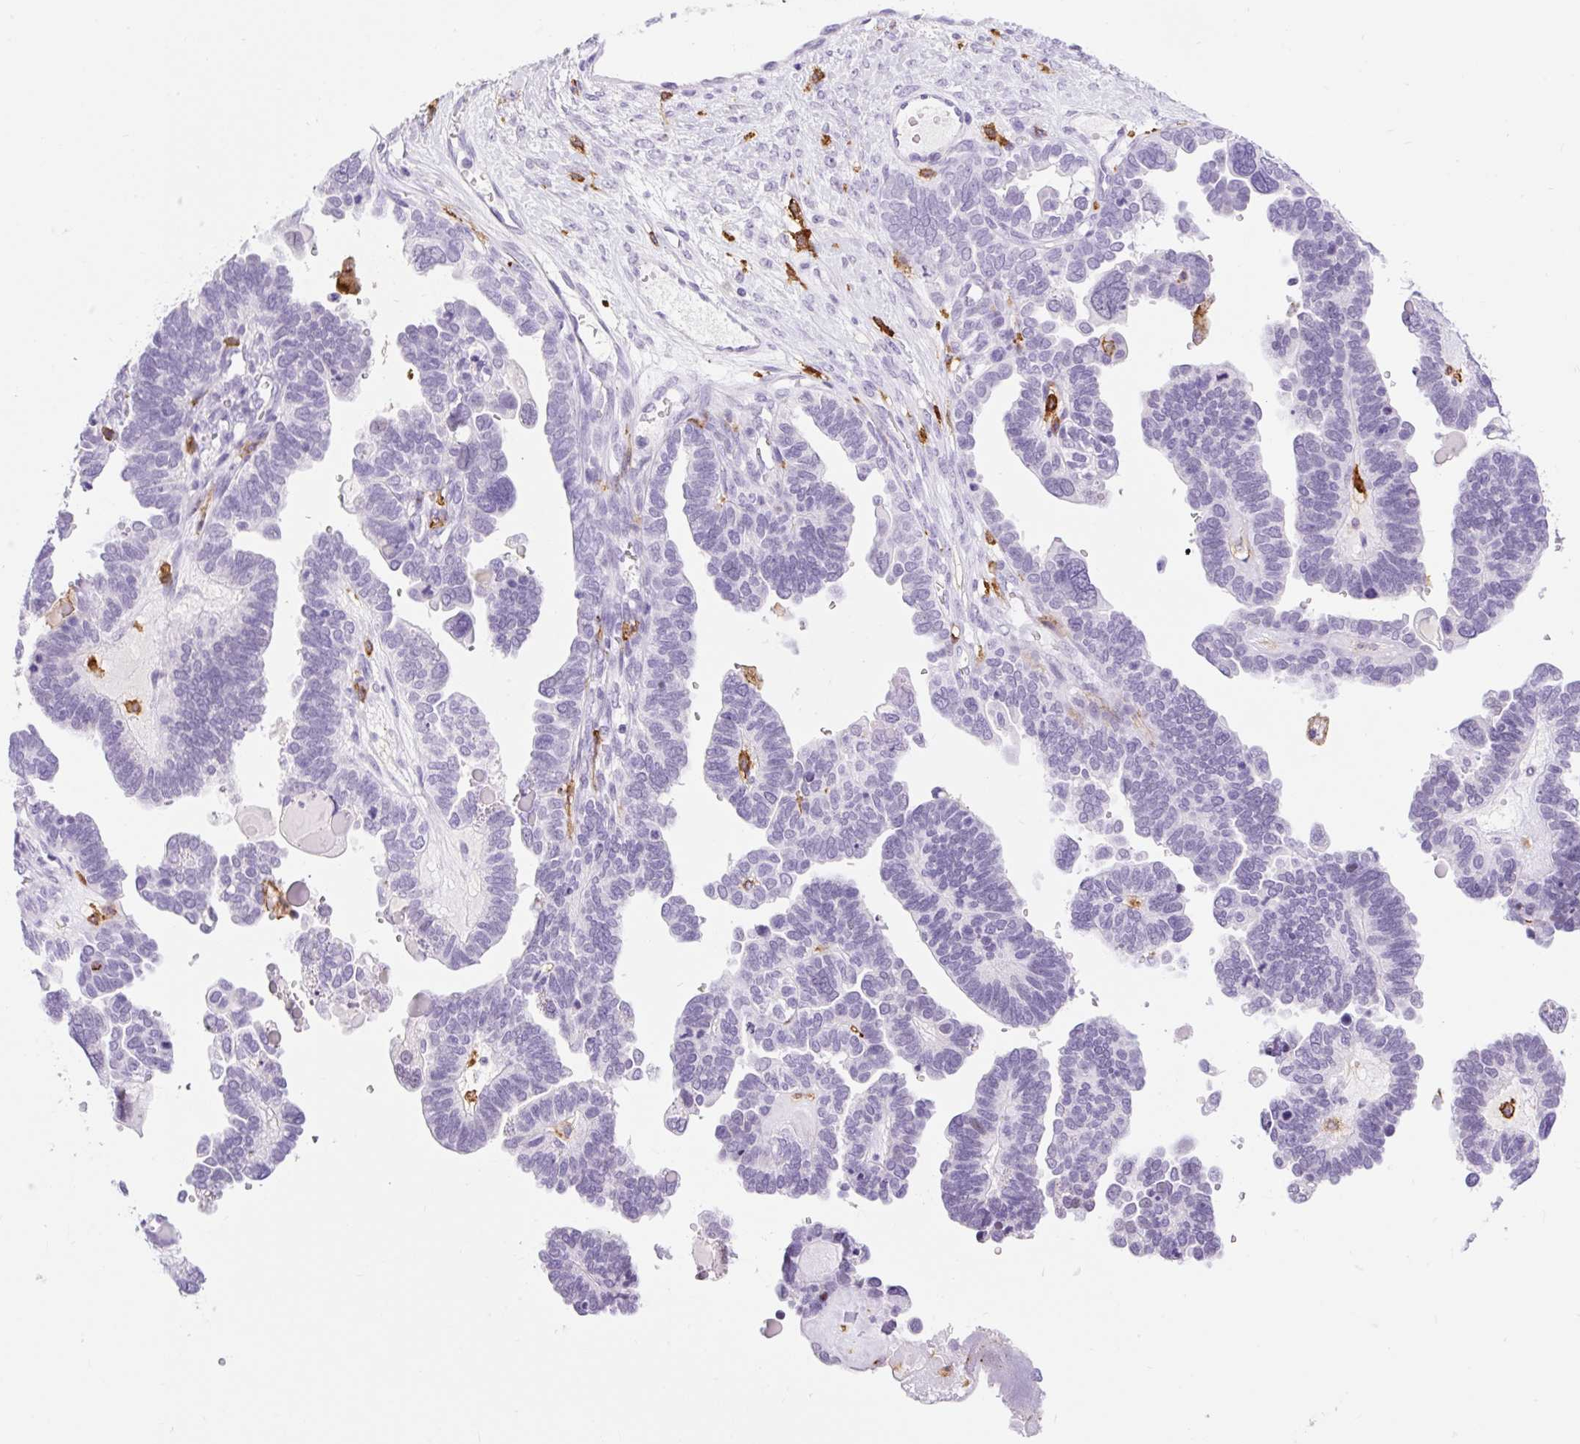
{"staining": {"intensity": "negative", "quantity": "none", "location": "none"}, "tissue": "ovarian cancer", "cell_type": "Tumor cells", "image_type": "cancer", "snomed": [{"axis": "morphology", "description": "Cystadenocarcinoma, serous, NOS"}, {"axis": "topography", "description": "Ovary"}], "caption": "High magnification brightfield microscopy of serous cystadenocarcinoma (ovarian) stained with DAB (brown) and counterstained with hematoxylin (blue): tumor cells show no significant expression.", "gene": "SIGLEC1", "patient": {"sex": "female", "age": 51}}